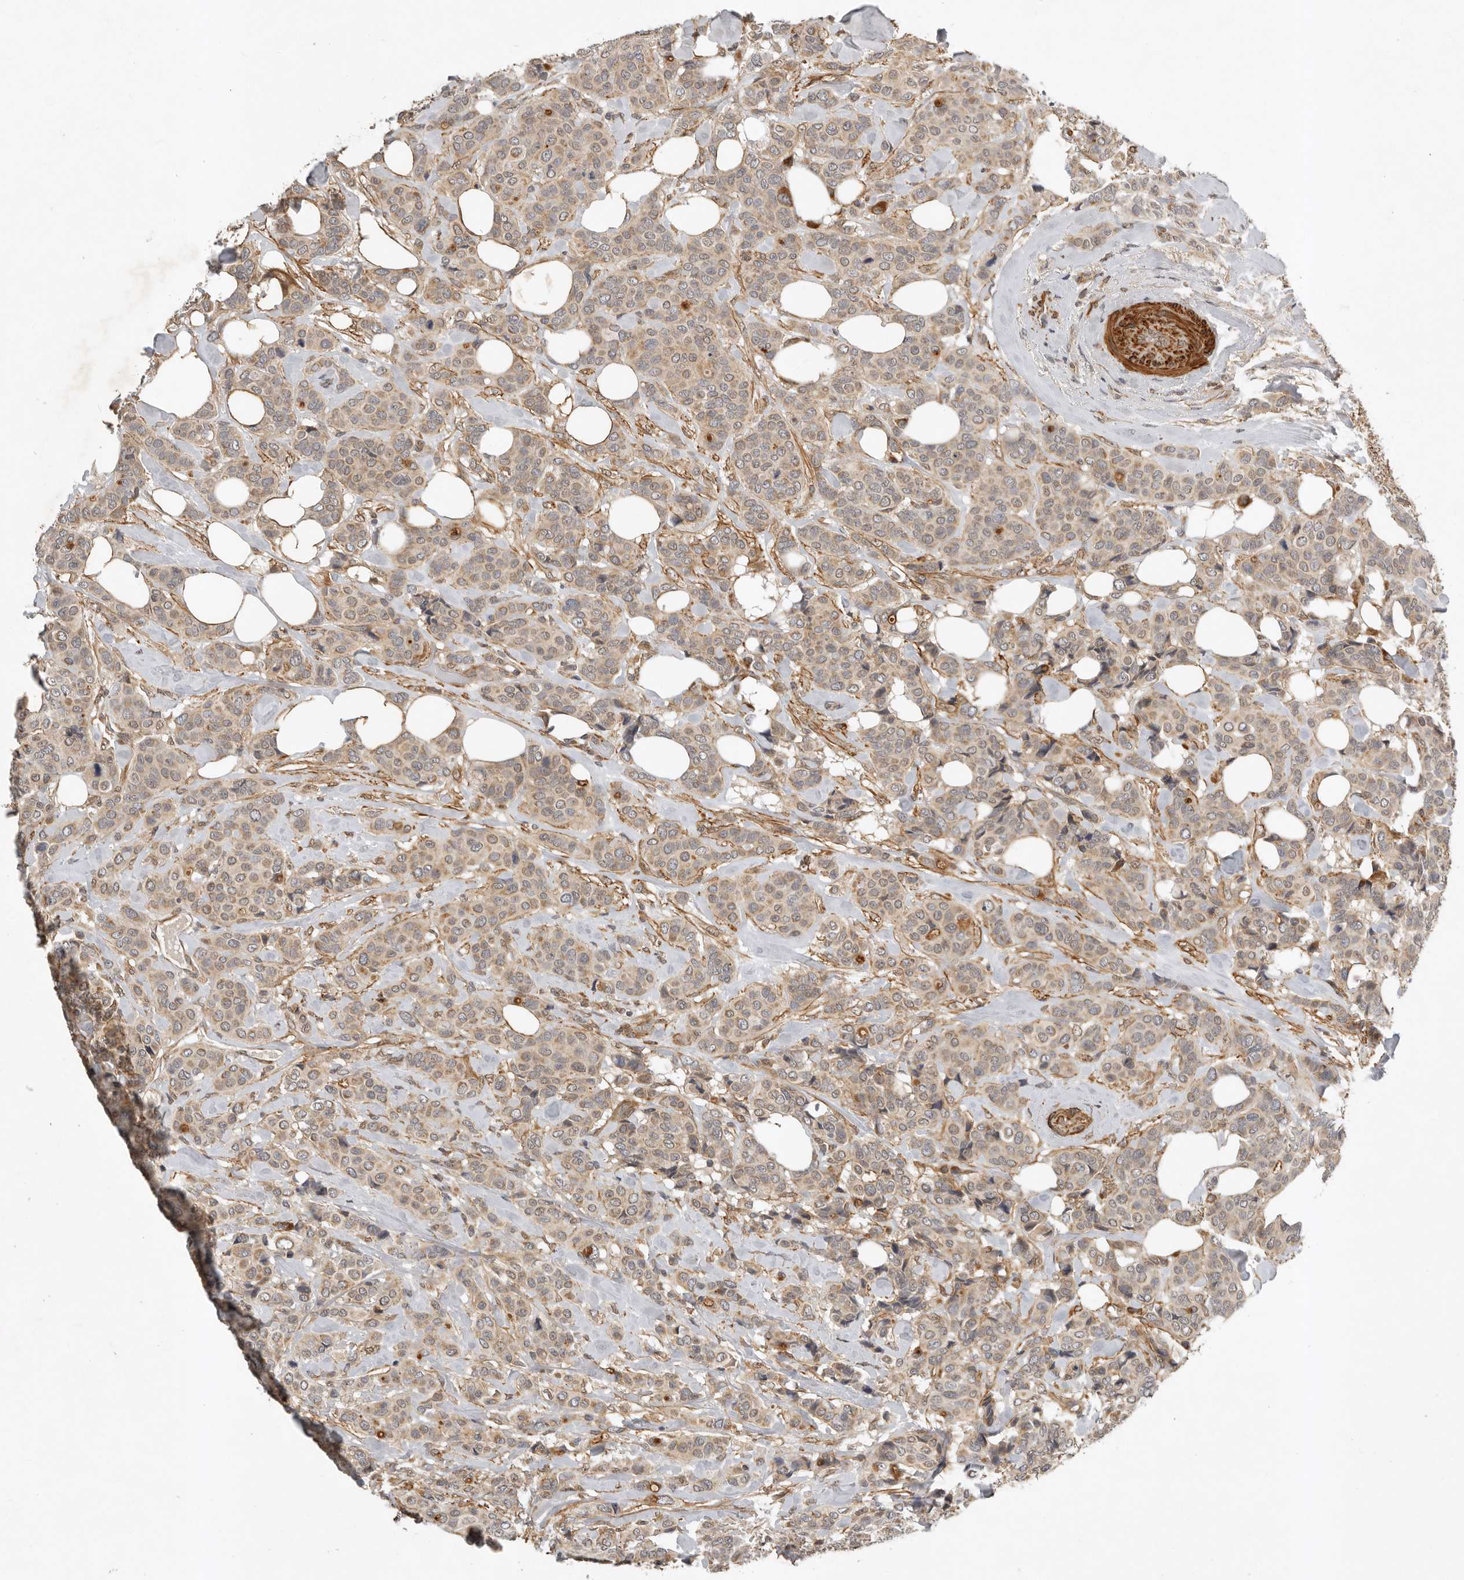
{"staining": {"intensity": "weak", "quantity": ">75%", "location": "cytoplasmic/membranous"}, "tissue": "breast cancer", "cell_type": "Tumor cells", "image_type": "cancer", "snomed": [{"axis": "morphology", "description": "Lobular carcinoma"}, {"axis": "topography", "description": "Breast"}], "caption": "Human breast lobular carcinoma stained for a protein (brown) exhibits weak cytoplasmic/membranous positive positivity in approximately >75% of tumor cells.", "gene": "RNF157", "patient": {"sex": "female", "age": 51}}